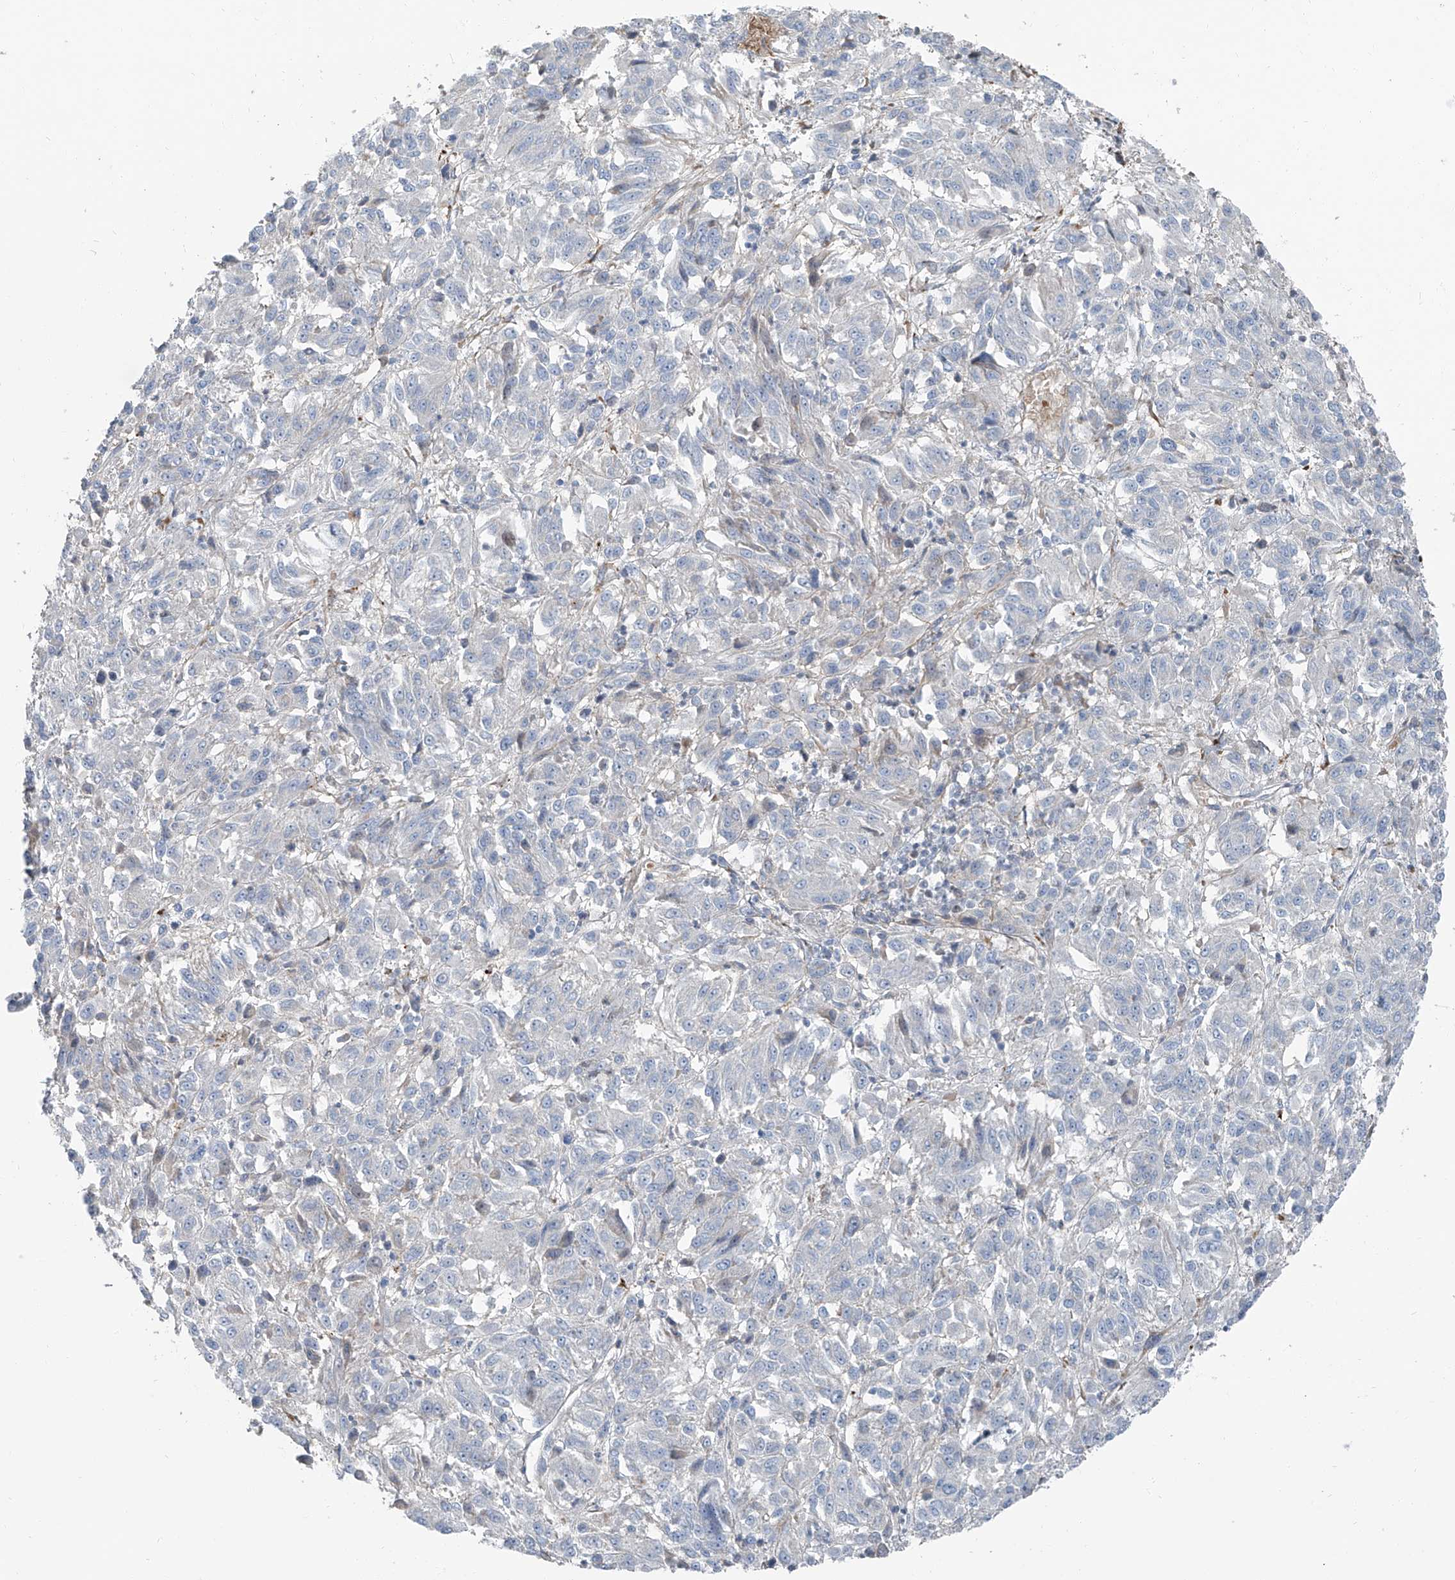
{"staining": {"intensity": "negative", "quantity": "none", "location": "none"}, "tissue": "melanoma", "cell_type": "Tumor cells", "image_type": "cancer", "snomed": [{"axis": "morphology", "description": "Malignant melanoma, Metastatic site"}, {"axis": "topography", "description": "Lung"}], "caption": "A histopathology image of melanoma stained for a protein shows no brown staining in tumor cells. (DAB immunohistochemistry with hematoxylin counter stain).", "gene": "HOXA3", "patient": {"sex": "male", "age": 64}}